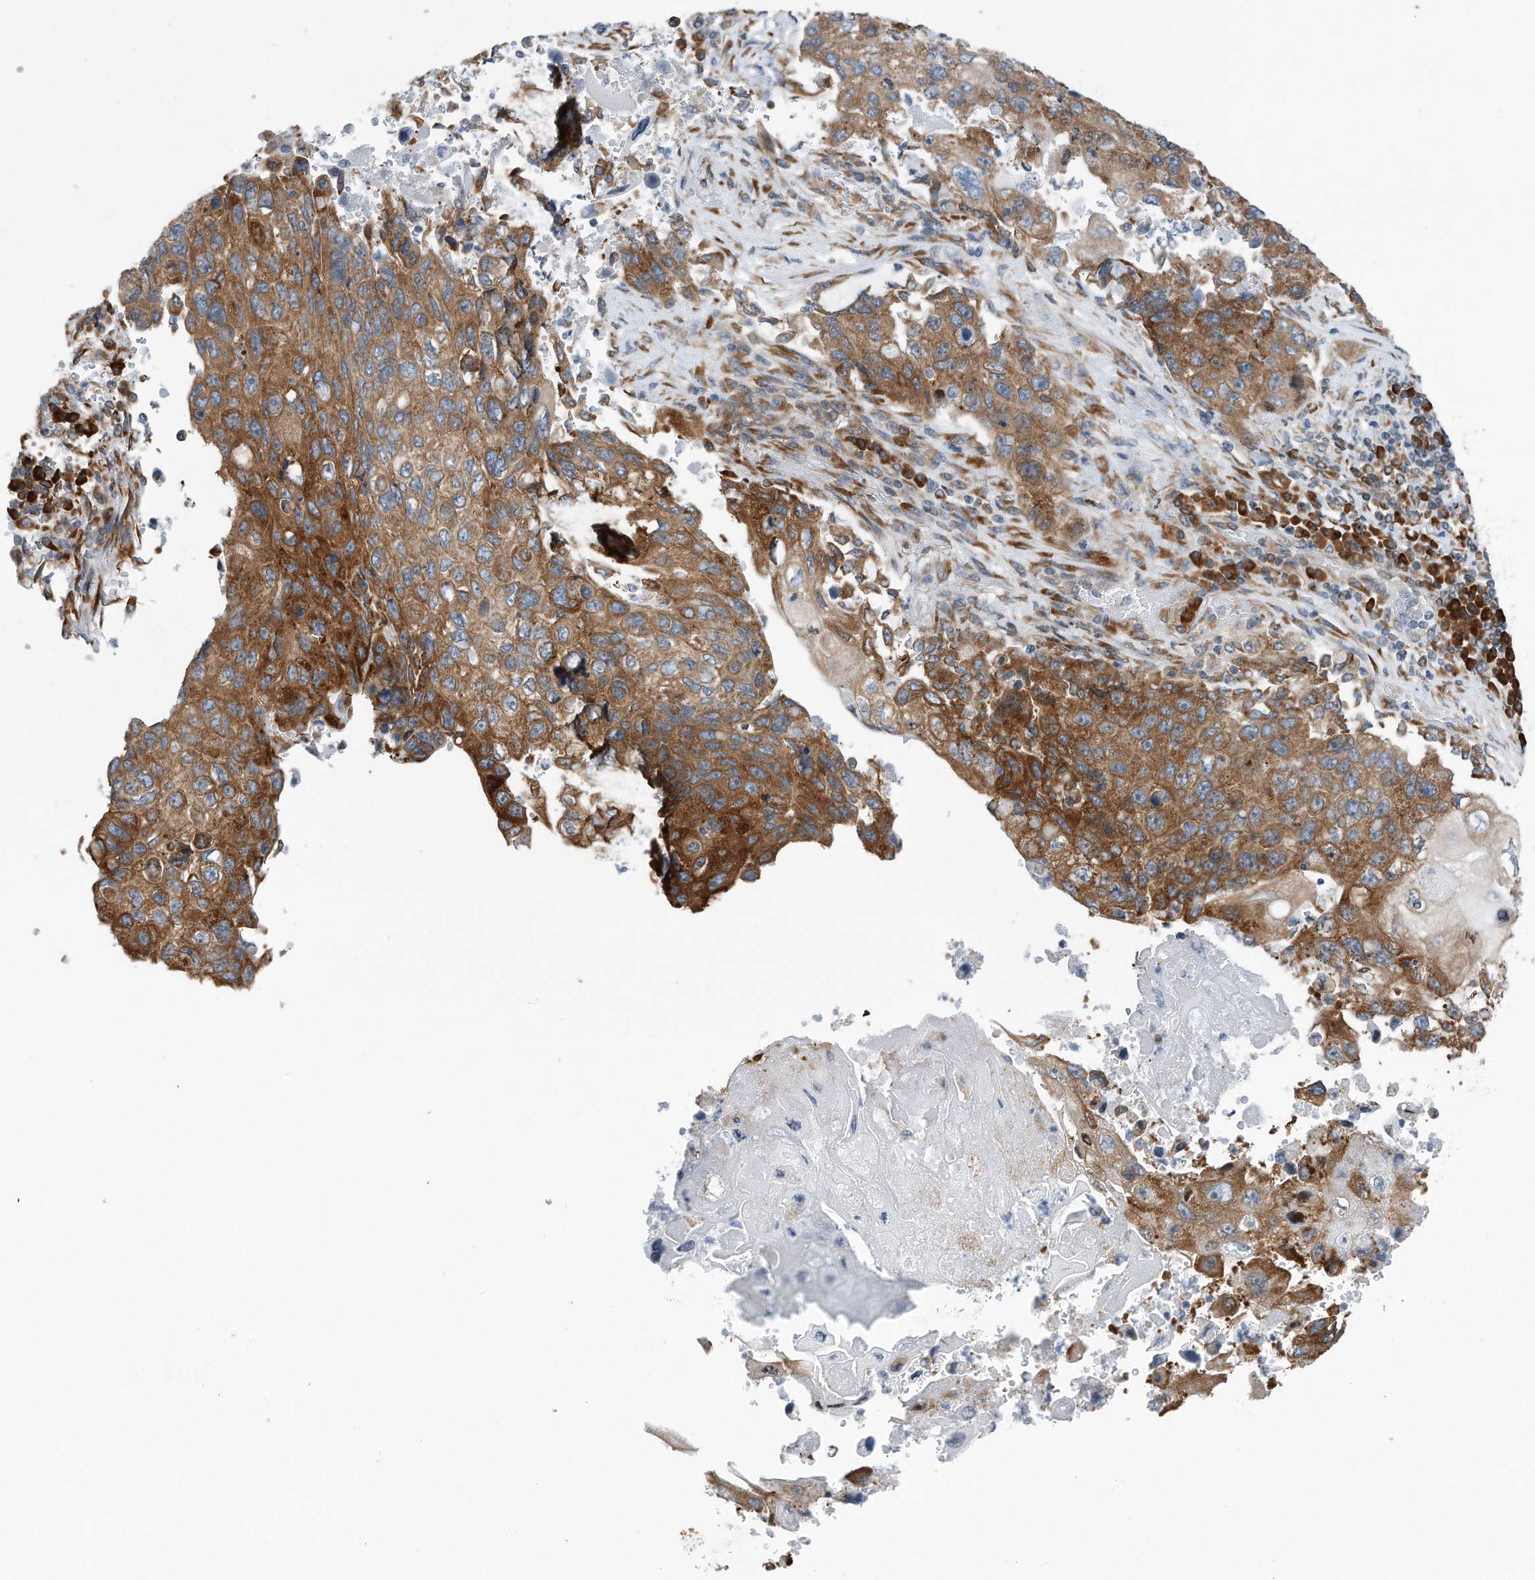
{"staining": {"intensity": "strong", "quantity": ">75%", "location": "cytoplasmic/membranous"}, "tissue": "lung cancer", "cell_type": "Tumor cells", "image_type": "cancer", "snomed": [{"axis": "morphology", "description": "Squamous cell carcinoma, NOS"}, {"axis": "topography", "description": "Lung"}], "caption": "An image of lung cancer (squamous cell carcinoma) stained for a protein shows strong cytoplasmic/membranous brown staining in tumor cells.", "gene": "RPL26L1", "patient": {"sex": "male", "age": 61}}